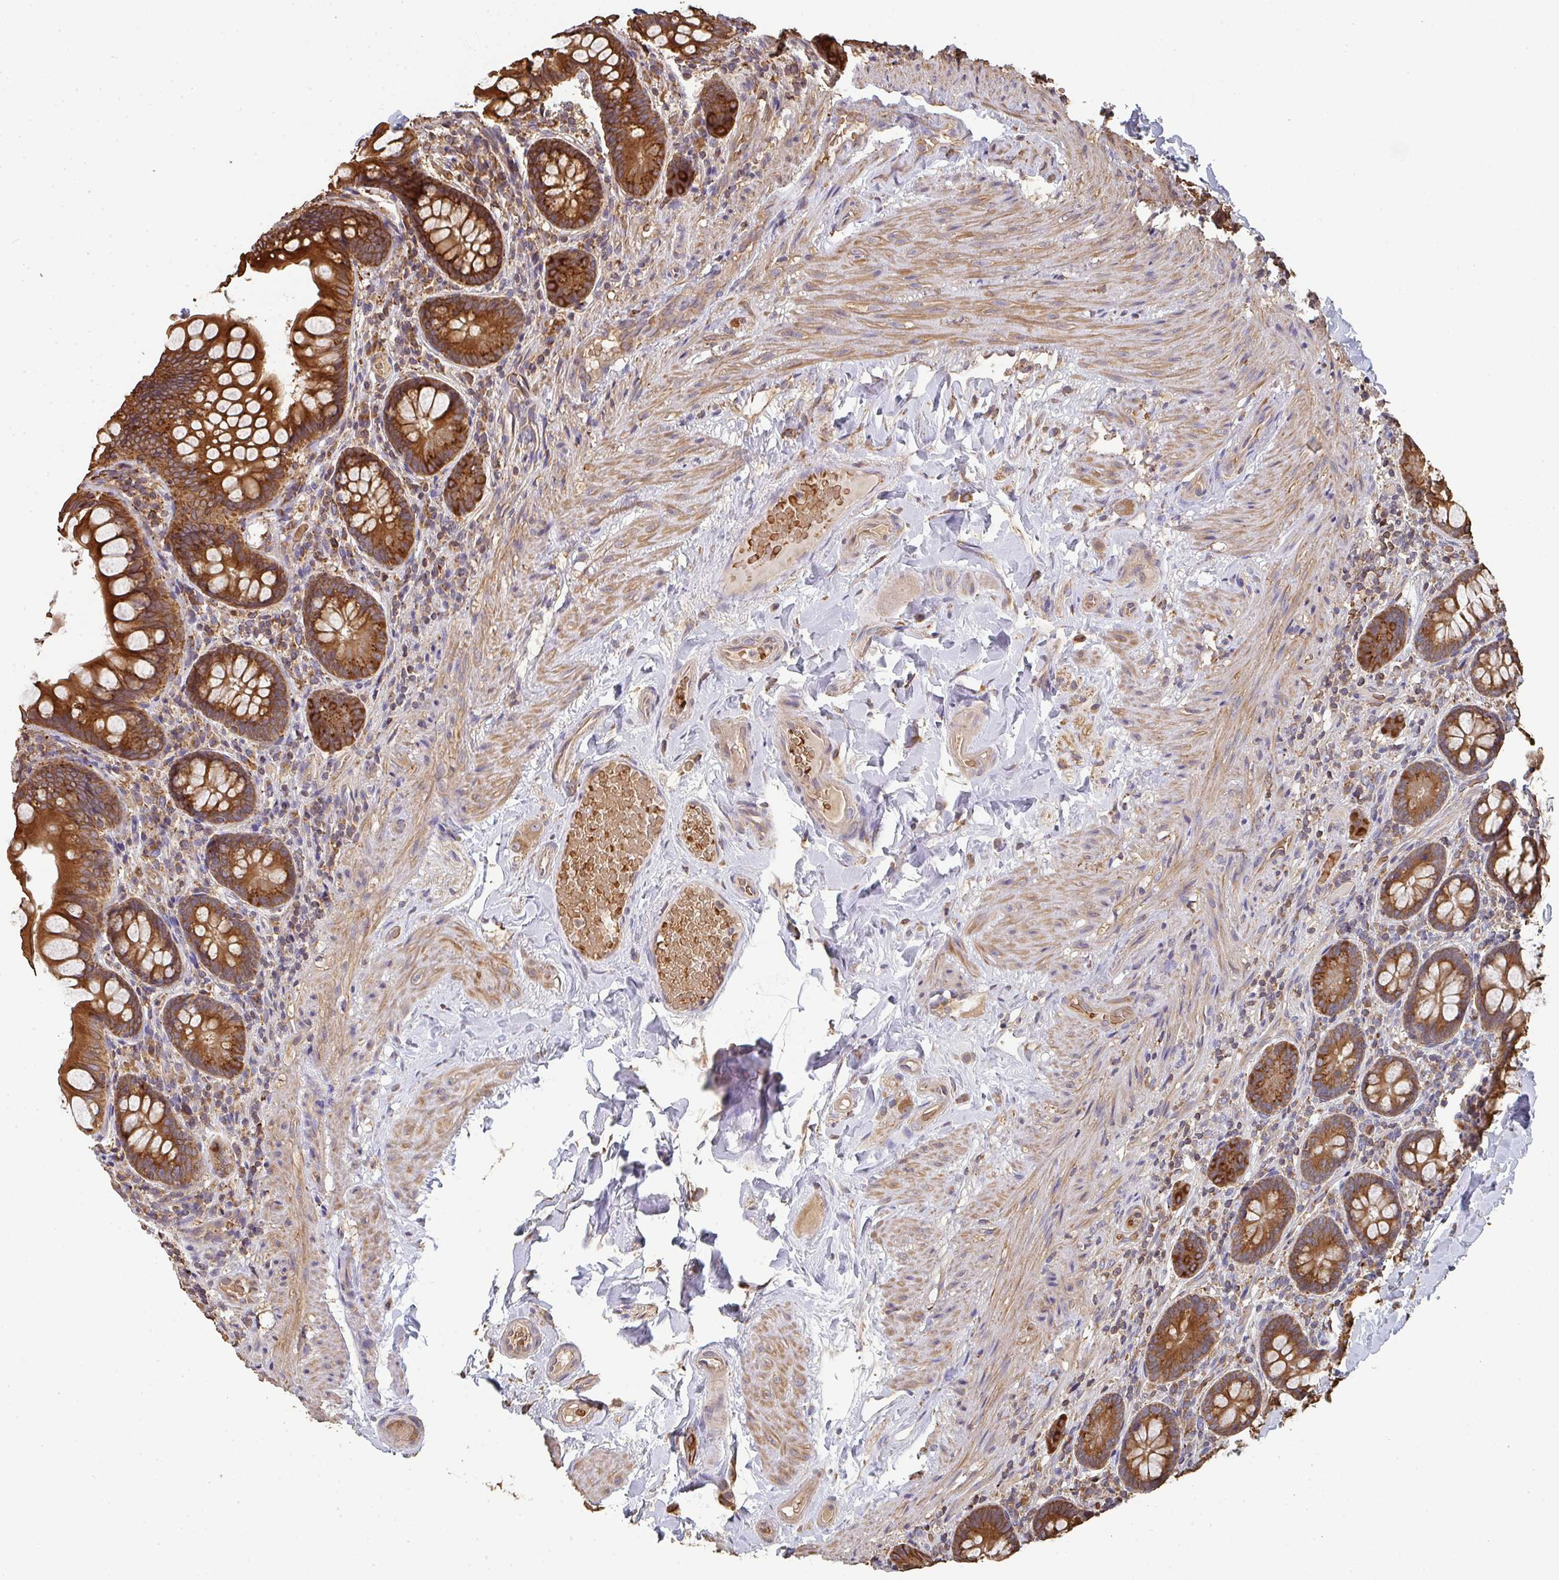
{"staining": {"intensity": "strong", "quantity": ">75%", "location": "cytoplasmic/membranous"}, "tissue": "small intestine", "cell_type": "Glandular cells", "image_type": "normal", "snomed": [{"axis": "morphology", "description": "Normal tissue, NOS"}, {"axis": "topography", "description": "Small intestine"}], "caption": "A micrograph showing strong cytoplasmic/membranous staining in about >75% of glandular cells in unremarkable small intestine, as visualized by brown immunohistochemical staining.", "gene": "POLG", "patient": {"sex": "male", "age": 70}}